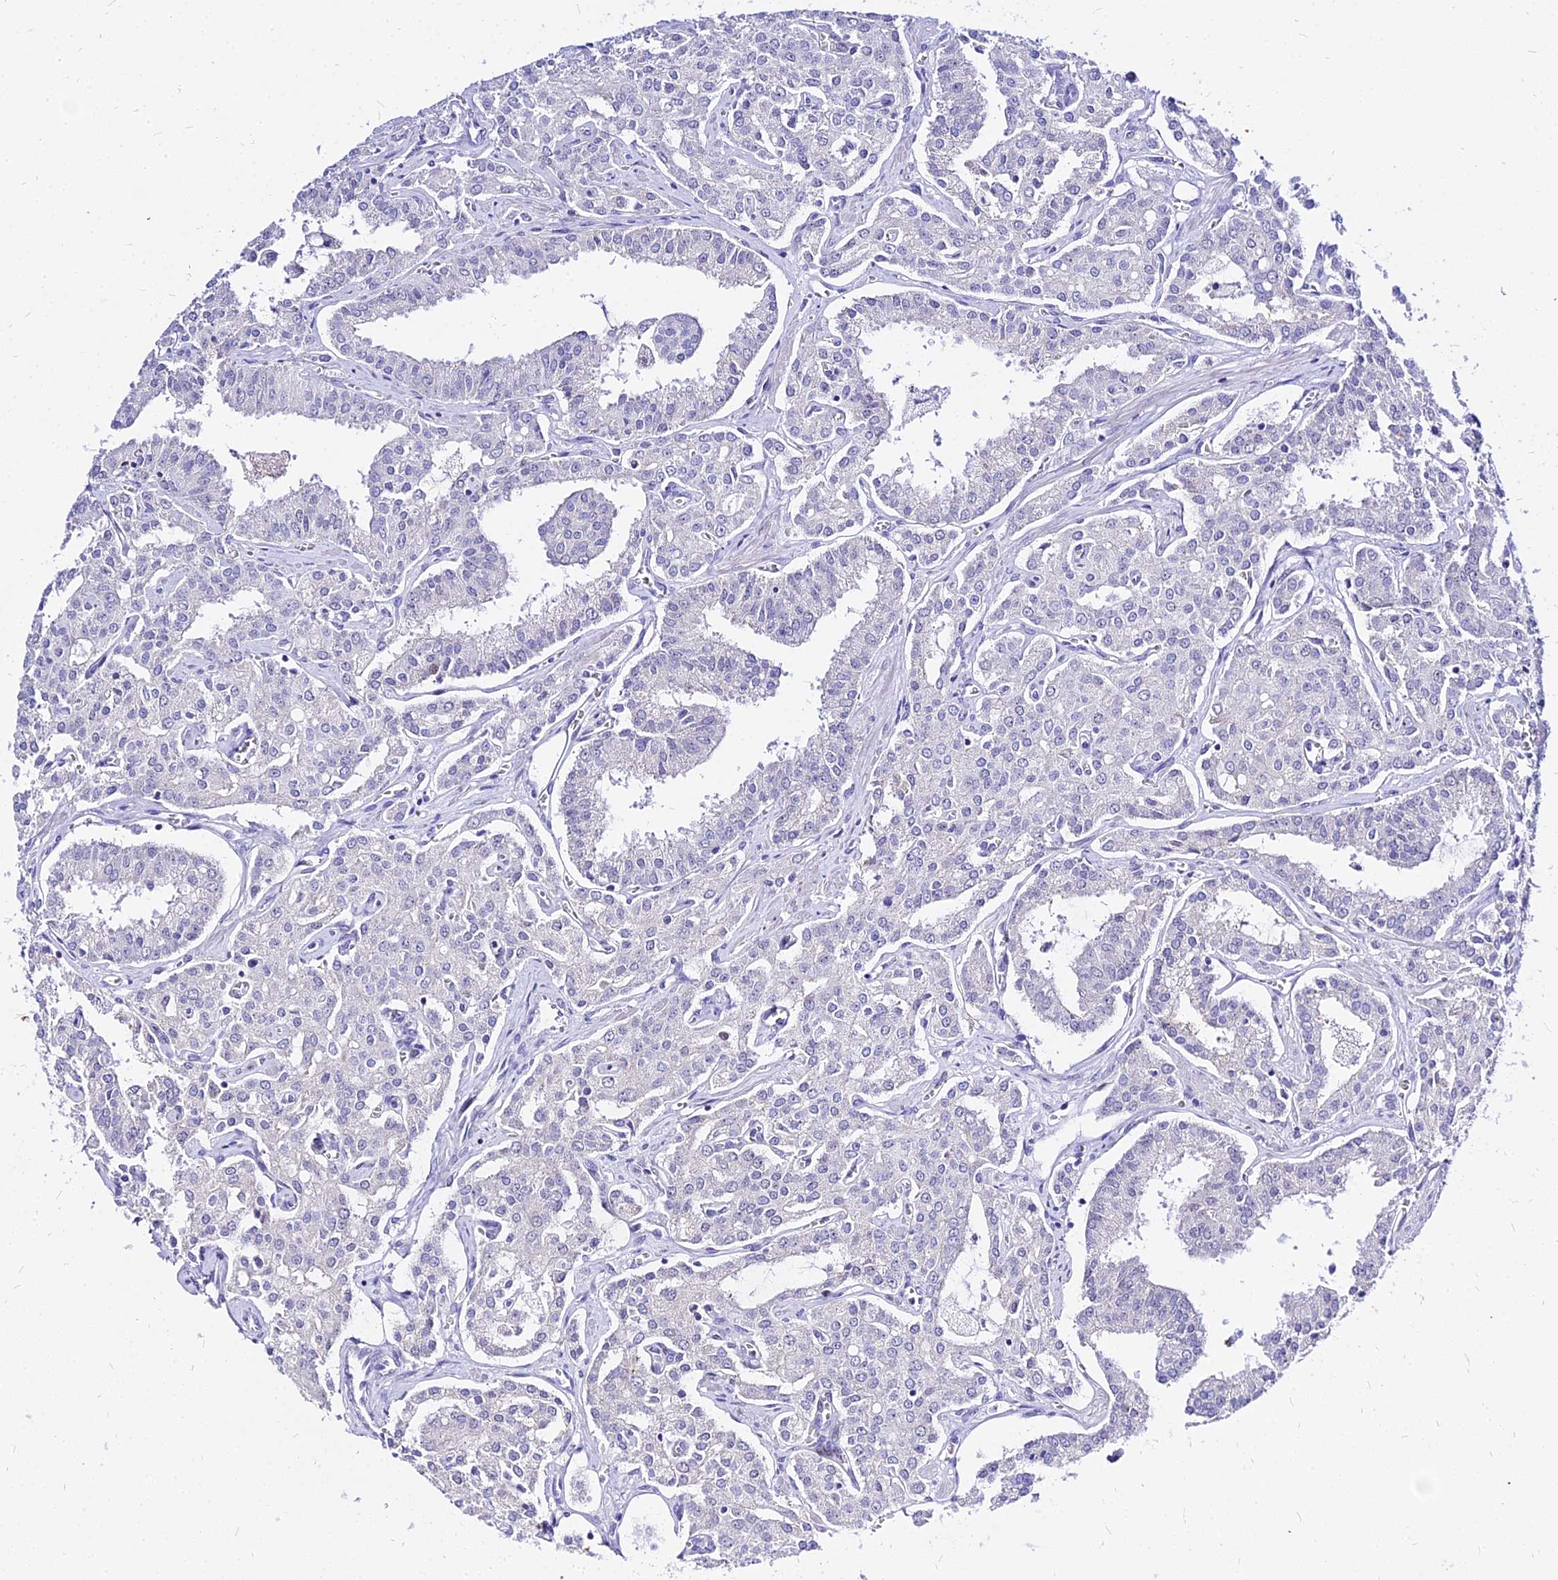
{"staining": {"intensity": "negative", "quantity": "none", "location": "none"}, "tissue": "prostate cancer", "cell_type": "Tumor cells", "image_type": "cancer", "snomed": [{"axis": "morphology", "description": "Adenocarcinoma, High grade"}, {"axis": "topography", "description": "Prostate"}], "caption": "This histopathology image is of adenocarcinoma (high-grade) (prostate) stained with IHC to label a protein in brown with the nuclei are counter-stained blue. There is no expression in tumor cells.", "gene": "CARD18", "patient": {"sex": "male", "age": 71}}